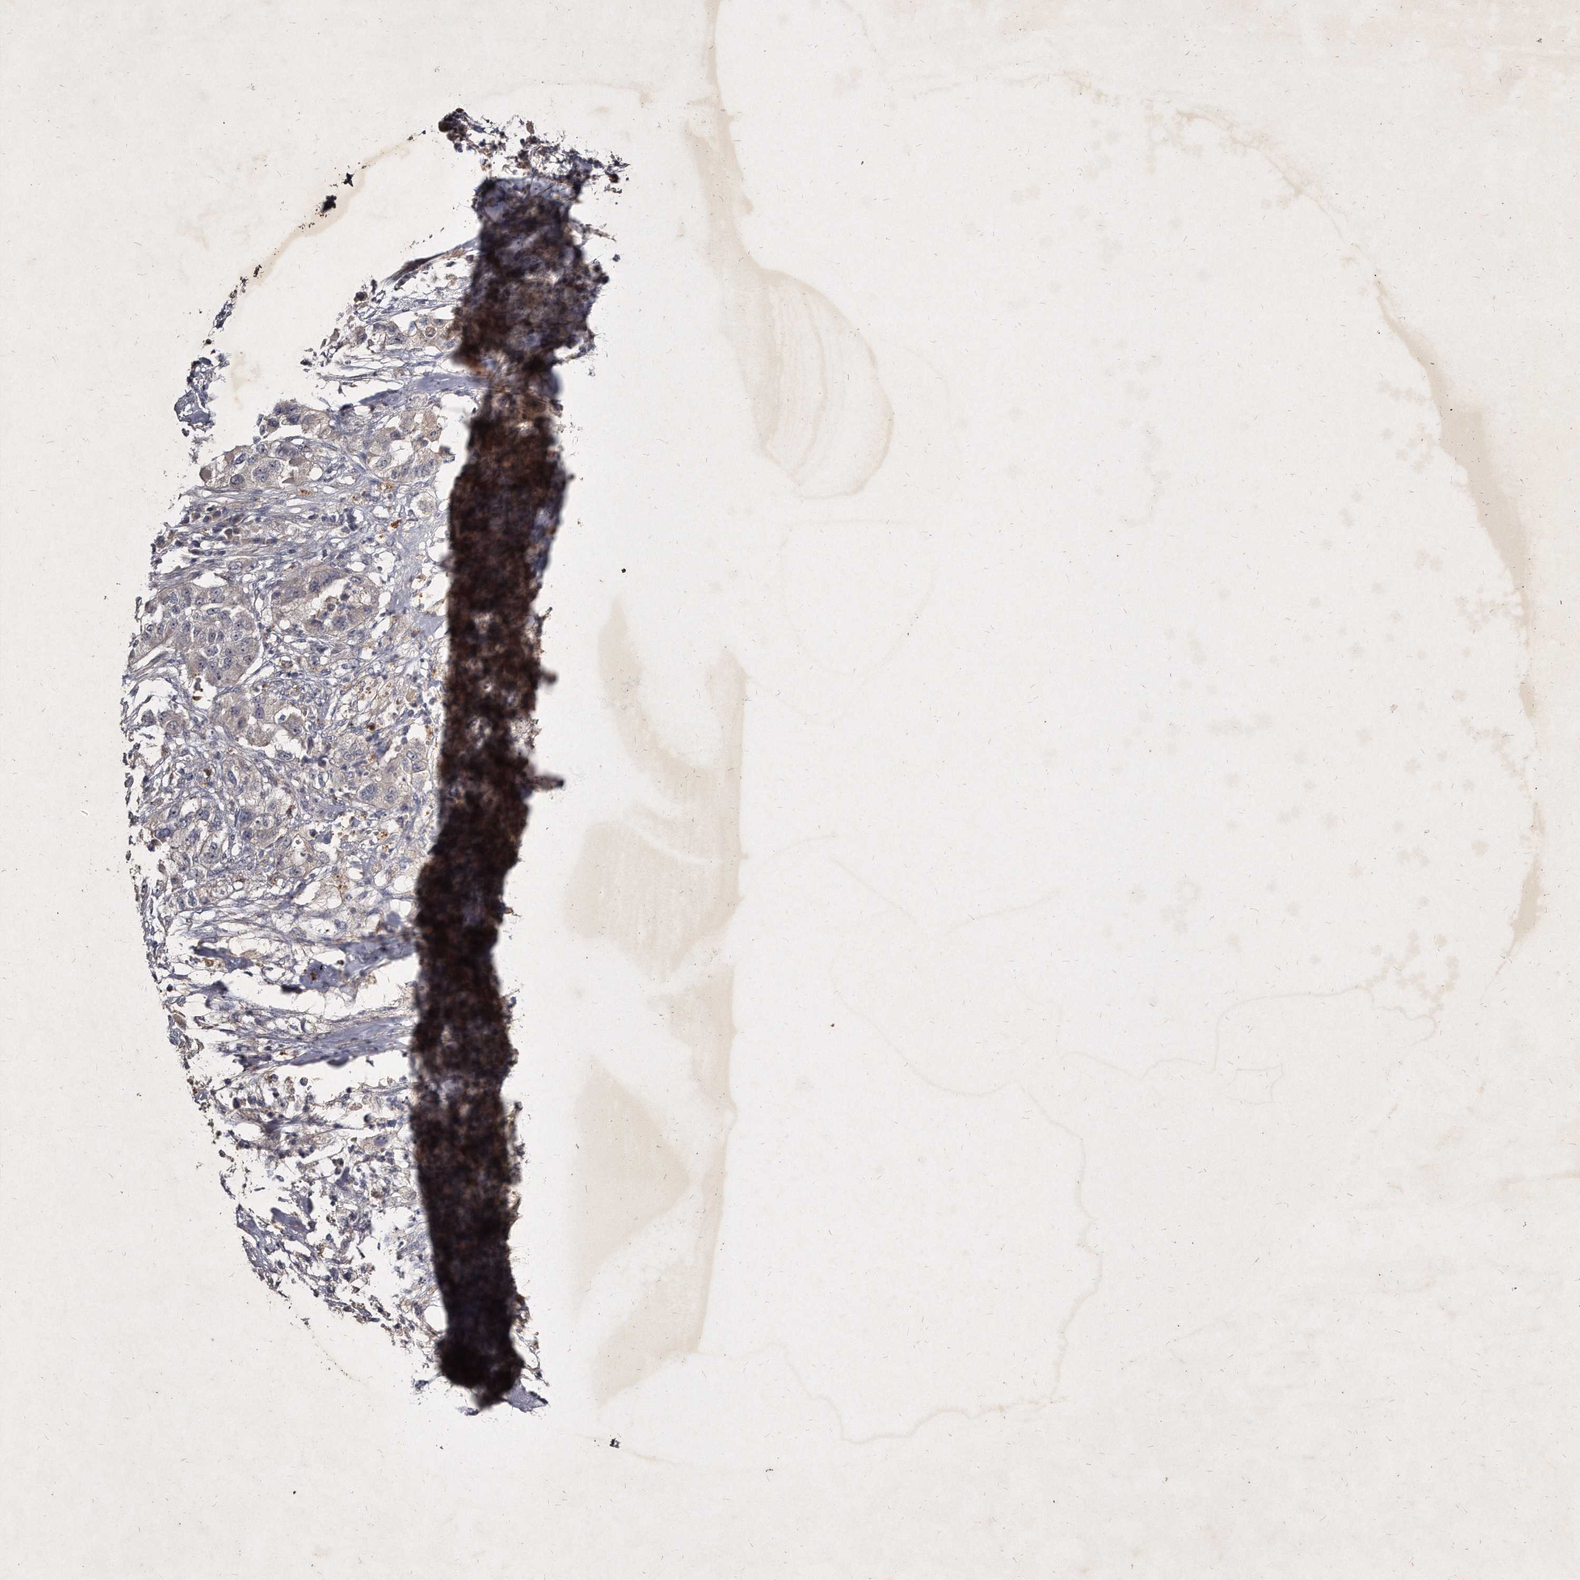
{"staining": {"intensity": "negative", "quantity": "none", "location": "none"}, "tissue": "pancreatic cancer", "cell_type": "Tumor cells", "image_type": "cancer", "snomed": [{"axis": "morphology", "description": "Adenocarcinoma, NOS"}, {"axis": "topography", "description": "Pancreas"}], "caption": "DAB immunohistochemical staining of pancreatic cancer exhibits no significant staining in tumor cells. The staining was performed using DAB (3,3'-diaminobenzidine) to visualize the protein expression in brown, while the nuclei were stained in blue with hematoxylin (Magnification: 20x).", "gene": "KLHDC3", "patient": {"sex": "female", "age": 78}}